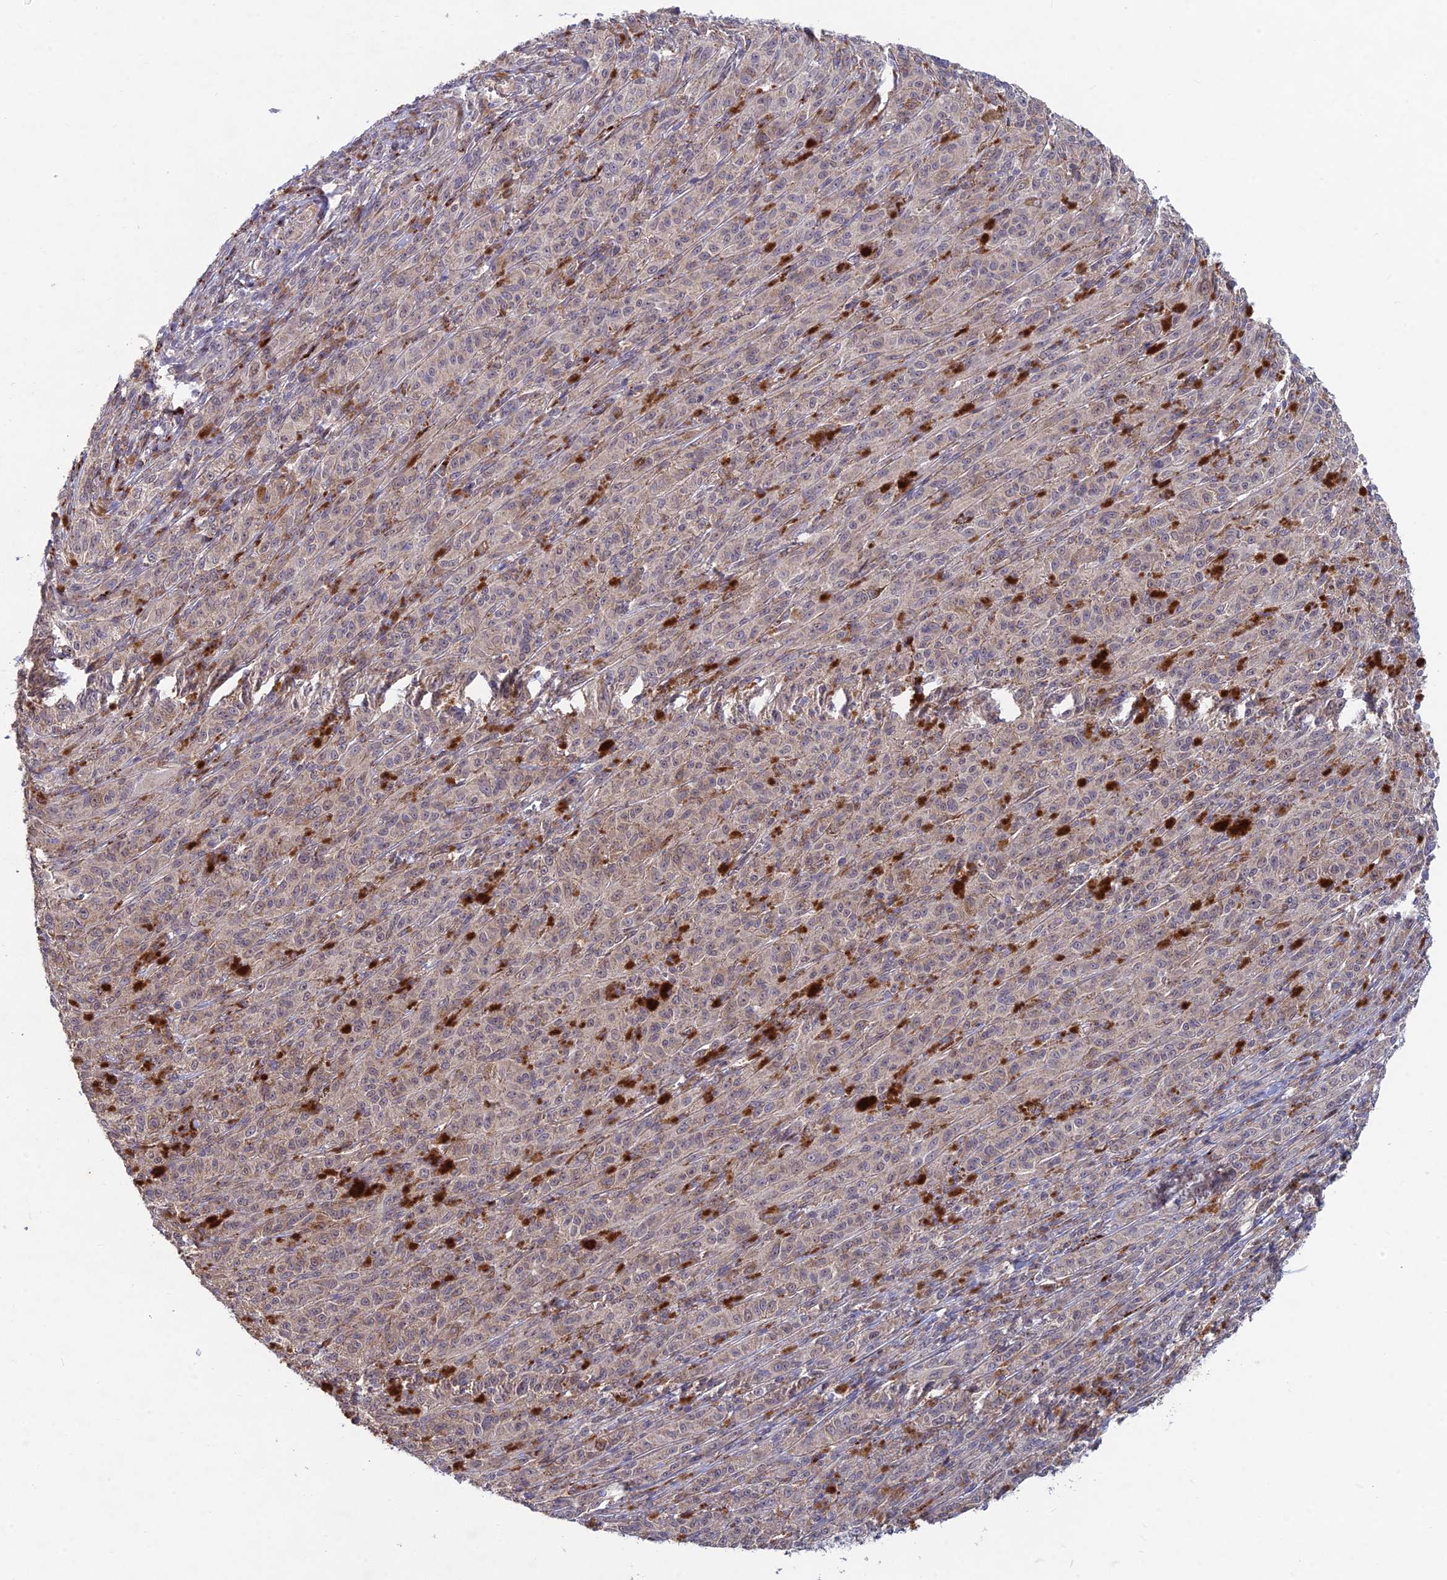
{"staining": {"intensity": "negative", "quantity": "none", "location": "none"}, "tissue": "melanoma", "cell_type": "Tumor cells", "image_type": "cancer", "snomed": [{"axis": "morphology", "description": "Malignant melanoma, NOS"}, {"axis": "topography", "description": "Skin"}], "caption": "Human malignant melanoma stained for a protein using immunohistochemistry (IHC) demonstrates no staining in tumor cells.", "gene": "FOXS1", "patient": {"sex": "female", "age": 52}}